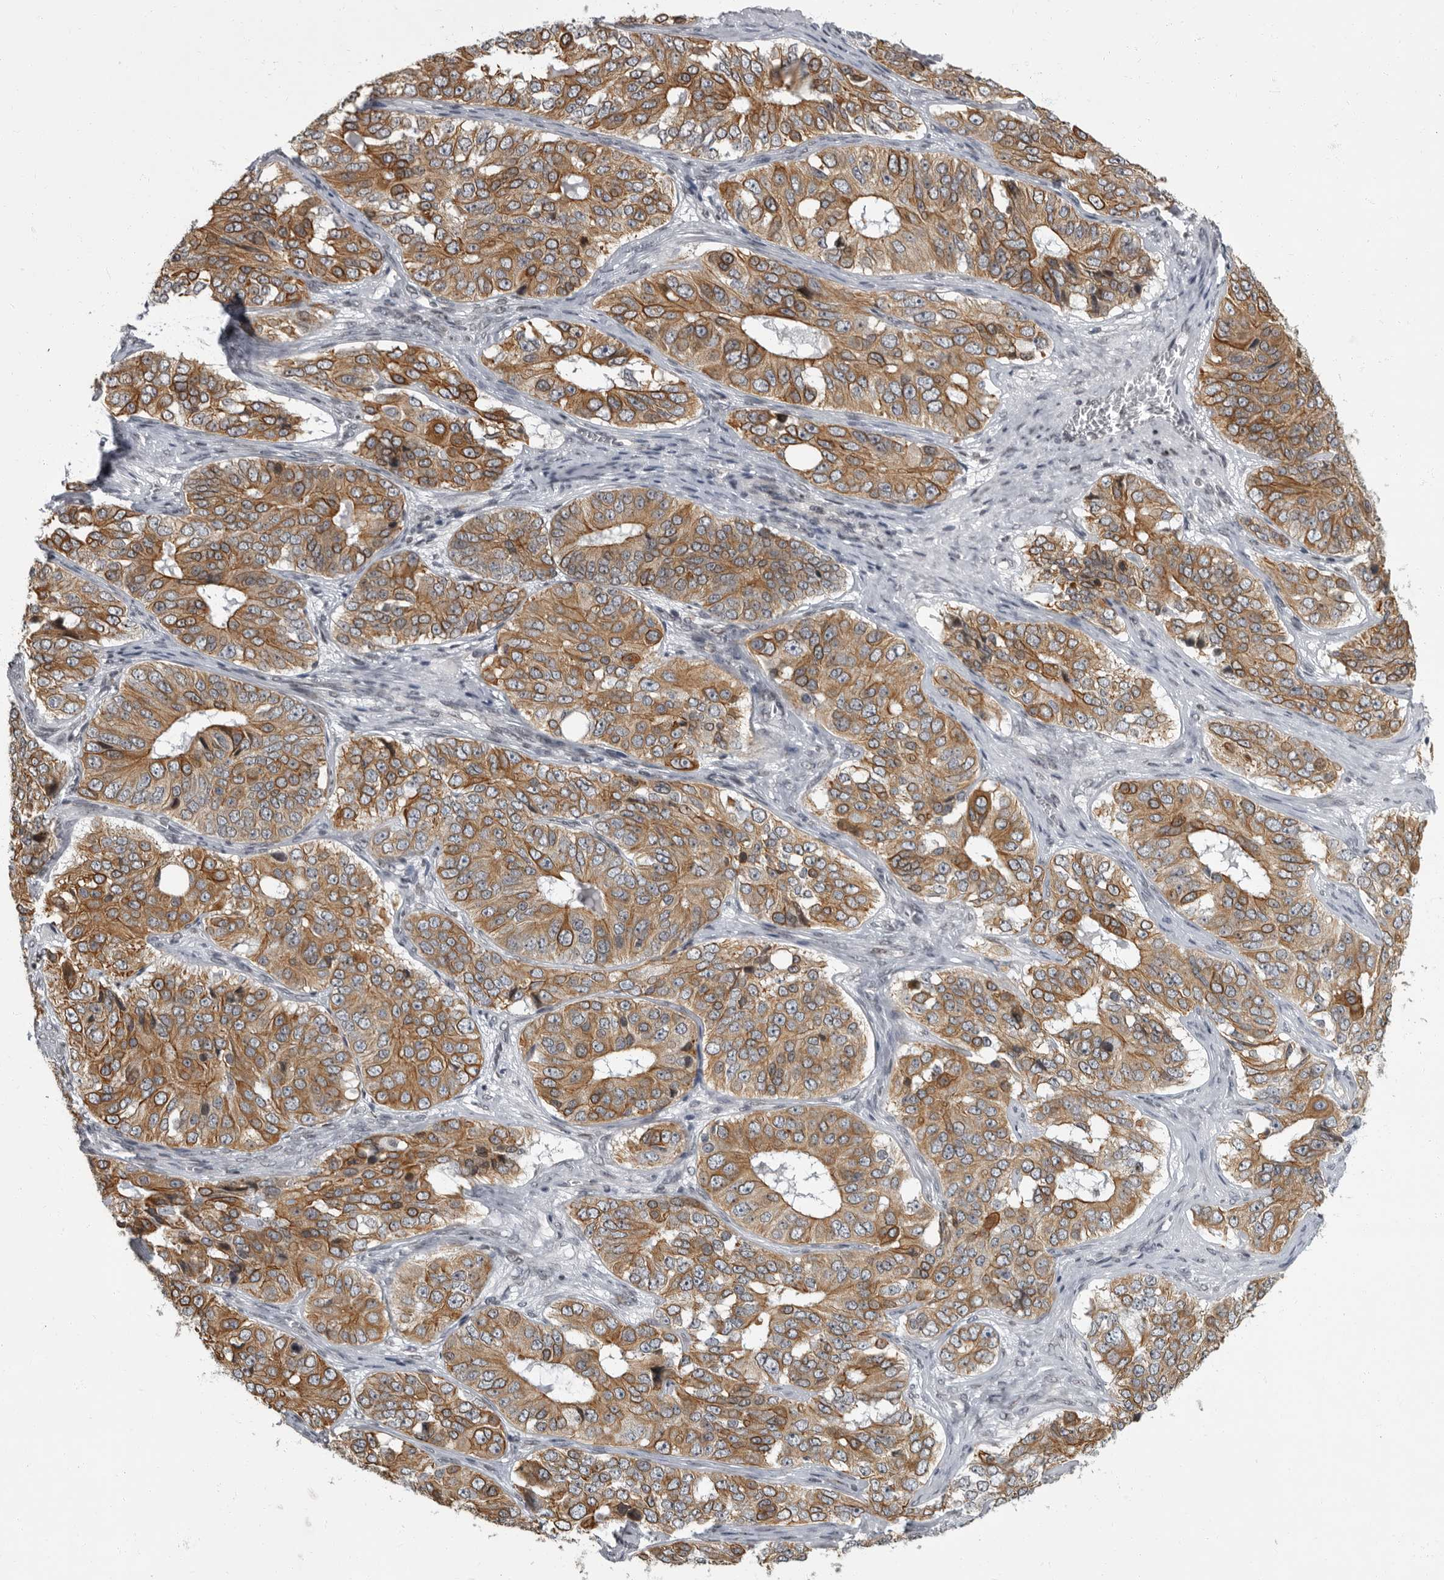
{"staining": {"intensity": "moderate", "quantity": ">75%", "location": "cytoplasmic/membranous"}, "tissue": "ovarian cancer", "cell_type": "Tumor cells", "image_type": "cancer", "snomed": [{"axis": "morphology", "description": "Carcinoma, endometroid"}, {"axis": "topography", "description": "Ovary"}], "caption": "Human ovarian cancer stained with a brown dye displays moderate cytoplasmic/membranous positive staining in about >75% of tumor cells.", "gene": "EVI5", "patient": {"sex": "female", "age": 51}}